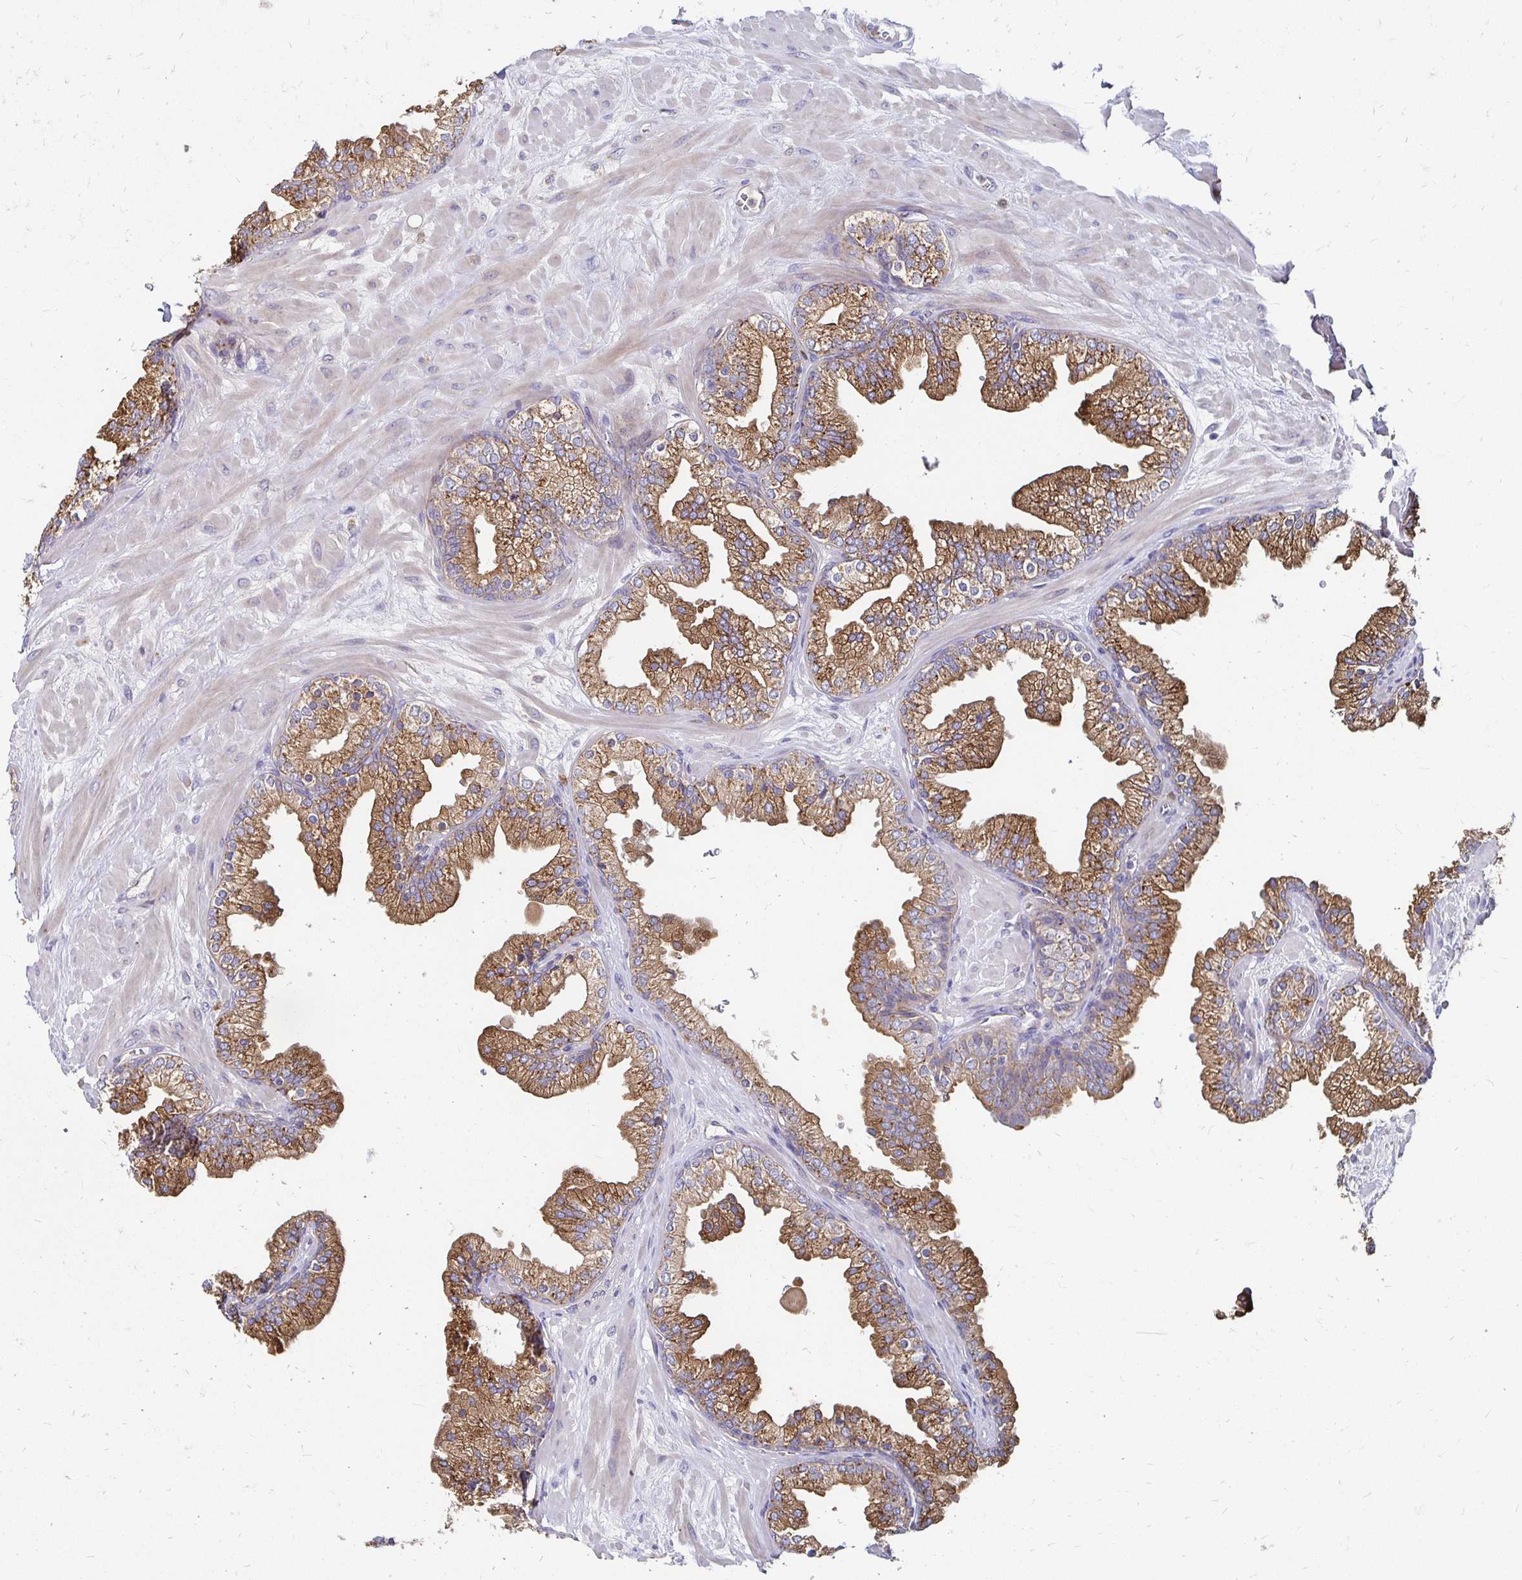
{"staining": {"intensity": "strong", "quantity": ">75%", "location": "cytoplasmic/membranous"}, "tissue": "prostate", "cell_type": "Glandular cells", "image_type": "normal", "snomed": [{"axis": "morphology", "description": "Normal tissue, NOS"}, {"axis": "topography", "description": "Prostate"}, {"axis": "topography", "description": "Peripheral nerve tissue"}], "caption": "DAB immunohistochemical staining of unremarkable human prostate displays strong cytoplasmic/membranous protein staining in approximately >75% of glandular cells.", "gene": "NCSTN", "patient": {"sex": "male", "age": 61}}